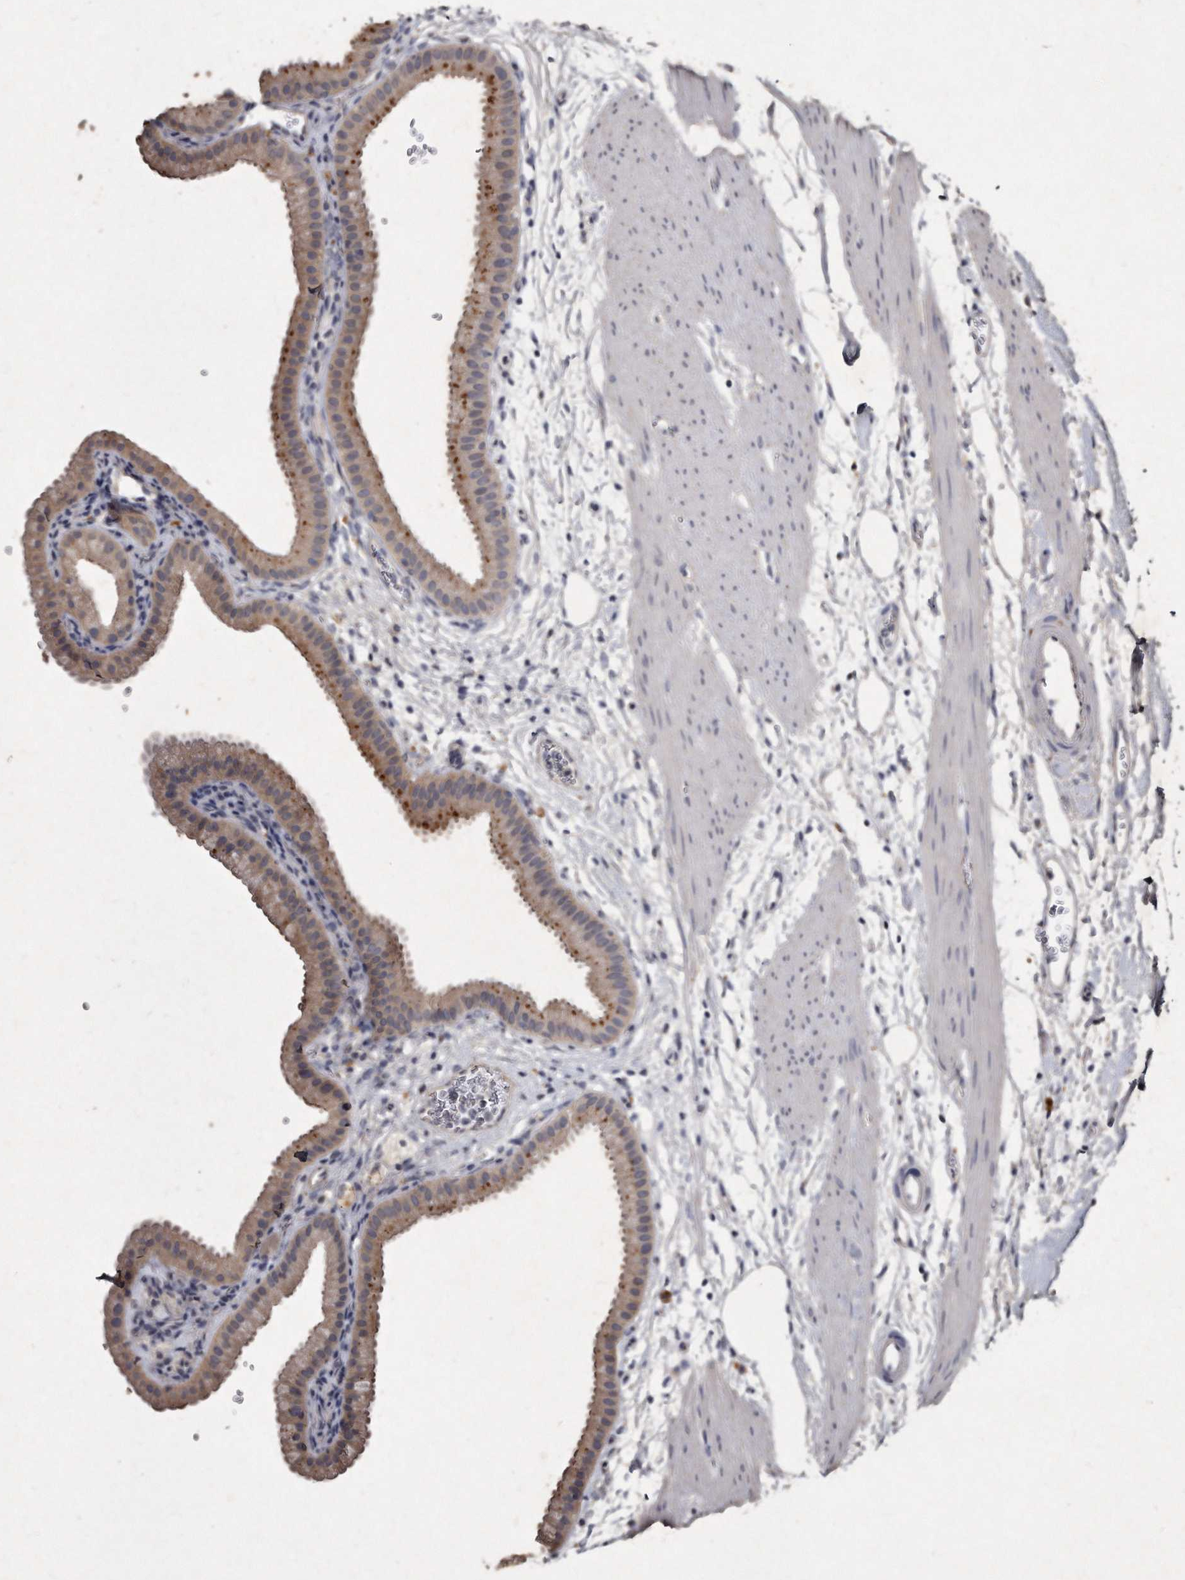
{"staining": {"intensity": "moderate", "quantity": ">75%", "location": "cytoplasmic/membranous"}, "tissue": "gallbladder", "cell_type": "Glandular cells", "image_type": "normal", "snomed": [{"axis": "morphology", "description": "Normal tissue, NOS"}, {"axis": "topography", "description": "Gallbladder"}], "caption": "IHC micrograph of normal gallbladder: gallbladder stained using IHC shows medium levels of moderate protein expression localized specifically in the cytoplasmic/membranous of glandular cells, appearing as a cytoplasmic/membranous brown color.", "gene": "KLHDC3", "patient": {"sex": "female", "age": 64}}